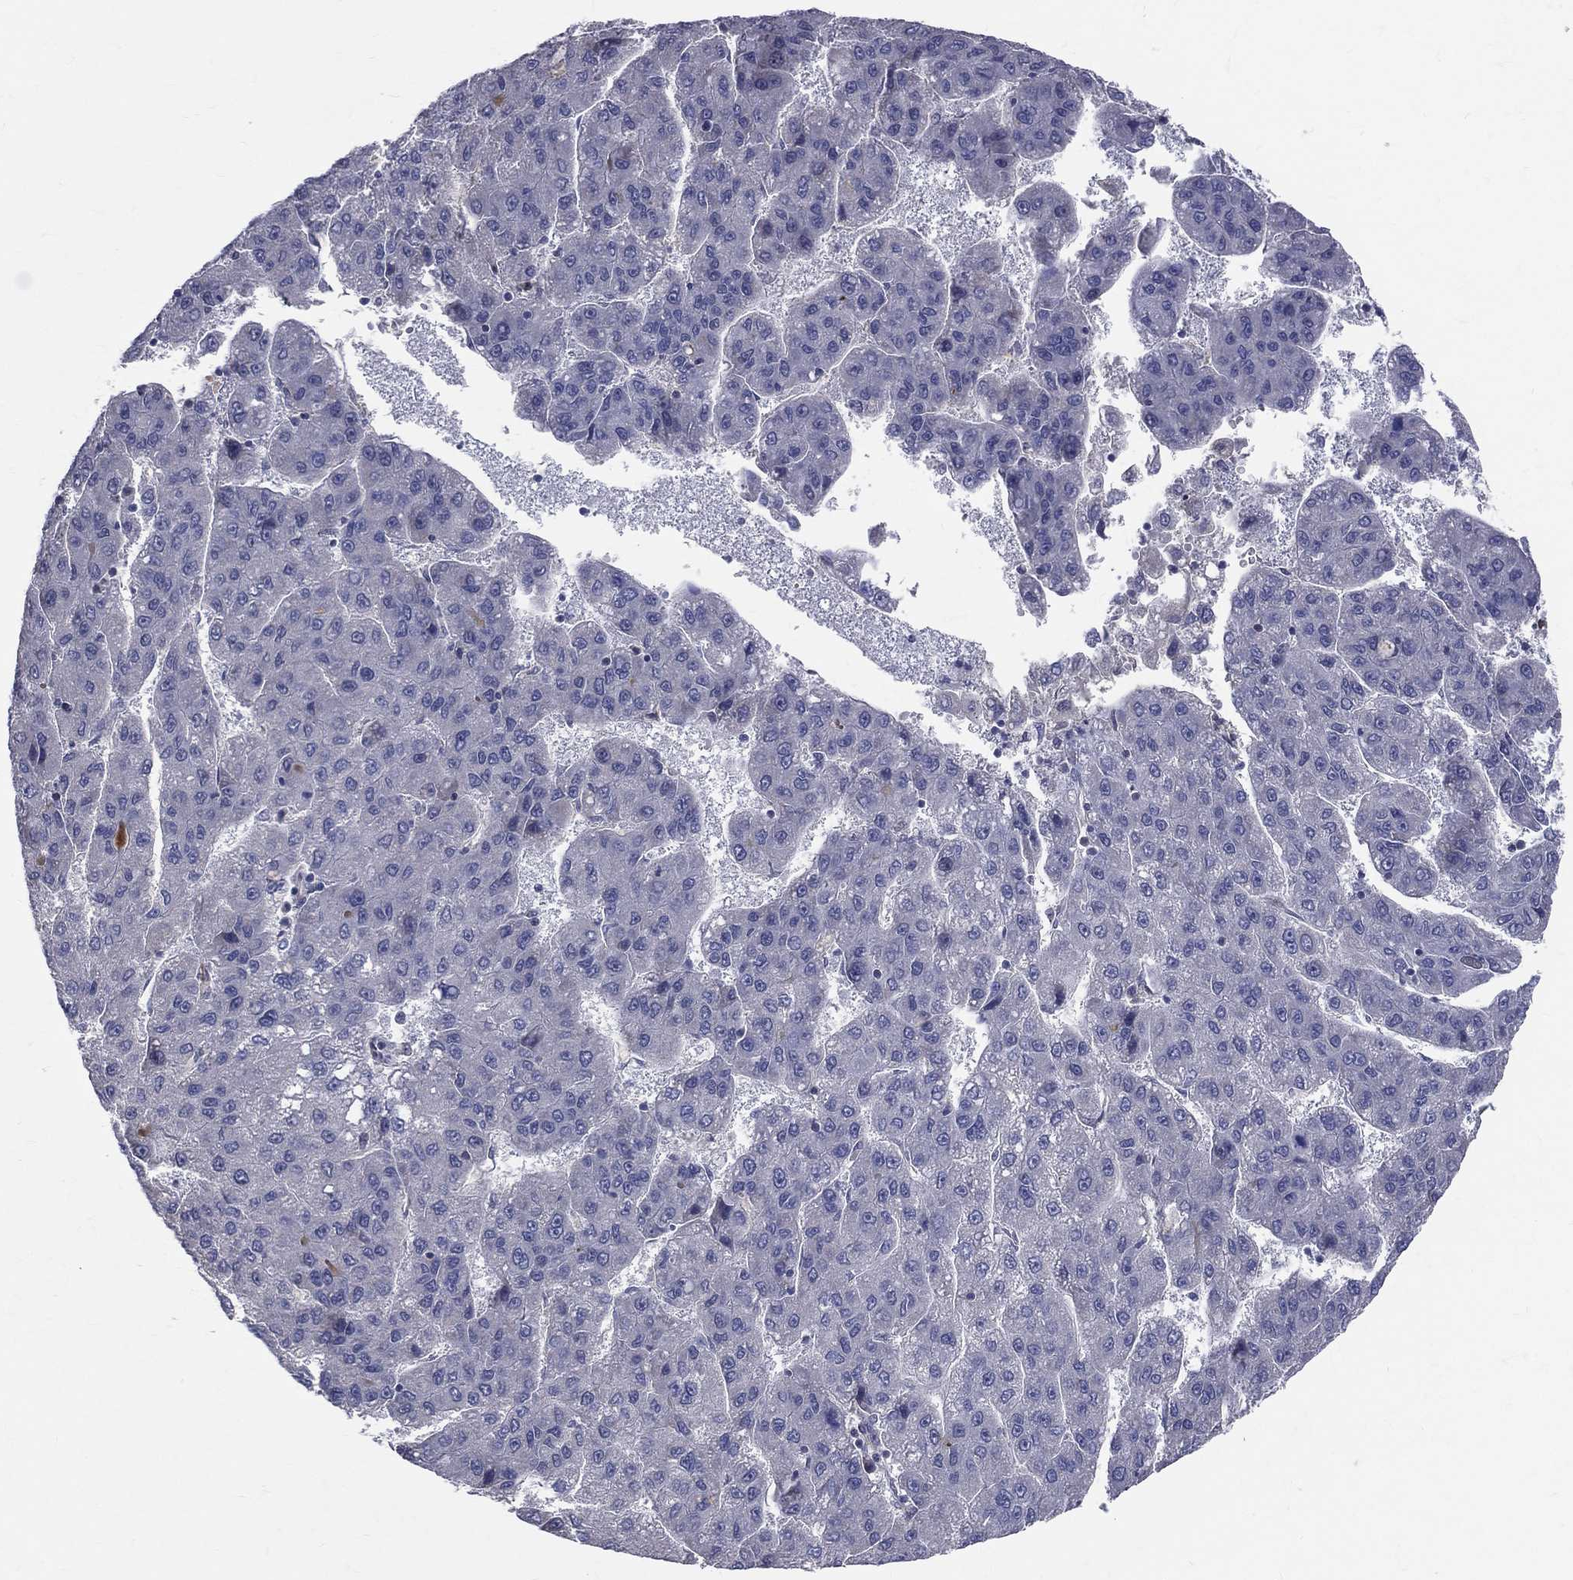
{"staining": {"intensity": "negative", "quantity": "none", "location": "none"}, "tissue": "liver cancer", "cell_type": "Tumor cells", "image_type": "cancer", "snomed": [{"axis": "morphology", "description": "Carcinoma, Hepatocellular, NOS"}, {"axis": "topography", "description": "Liver"}], "caption": "IHC of liver cancer exhibits no expression in tumor cells.", "gene": "DLG4", "patient": {"sex": "female", "age": 82}}